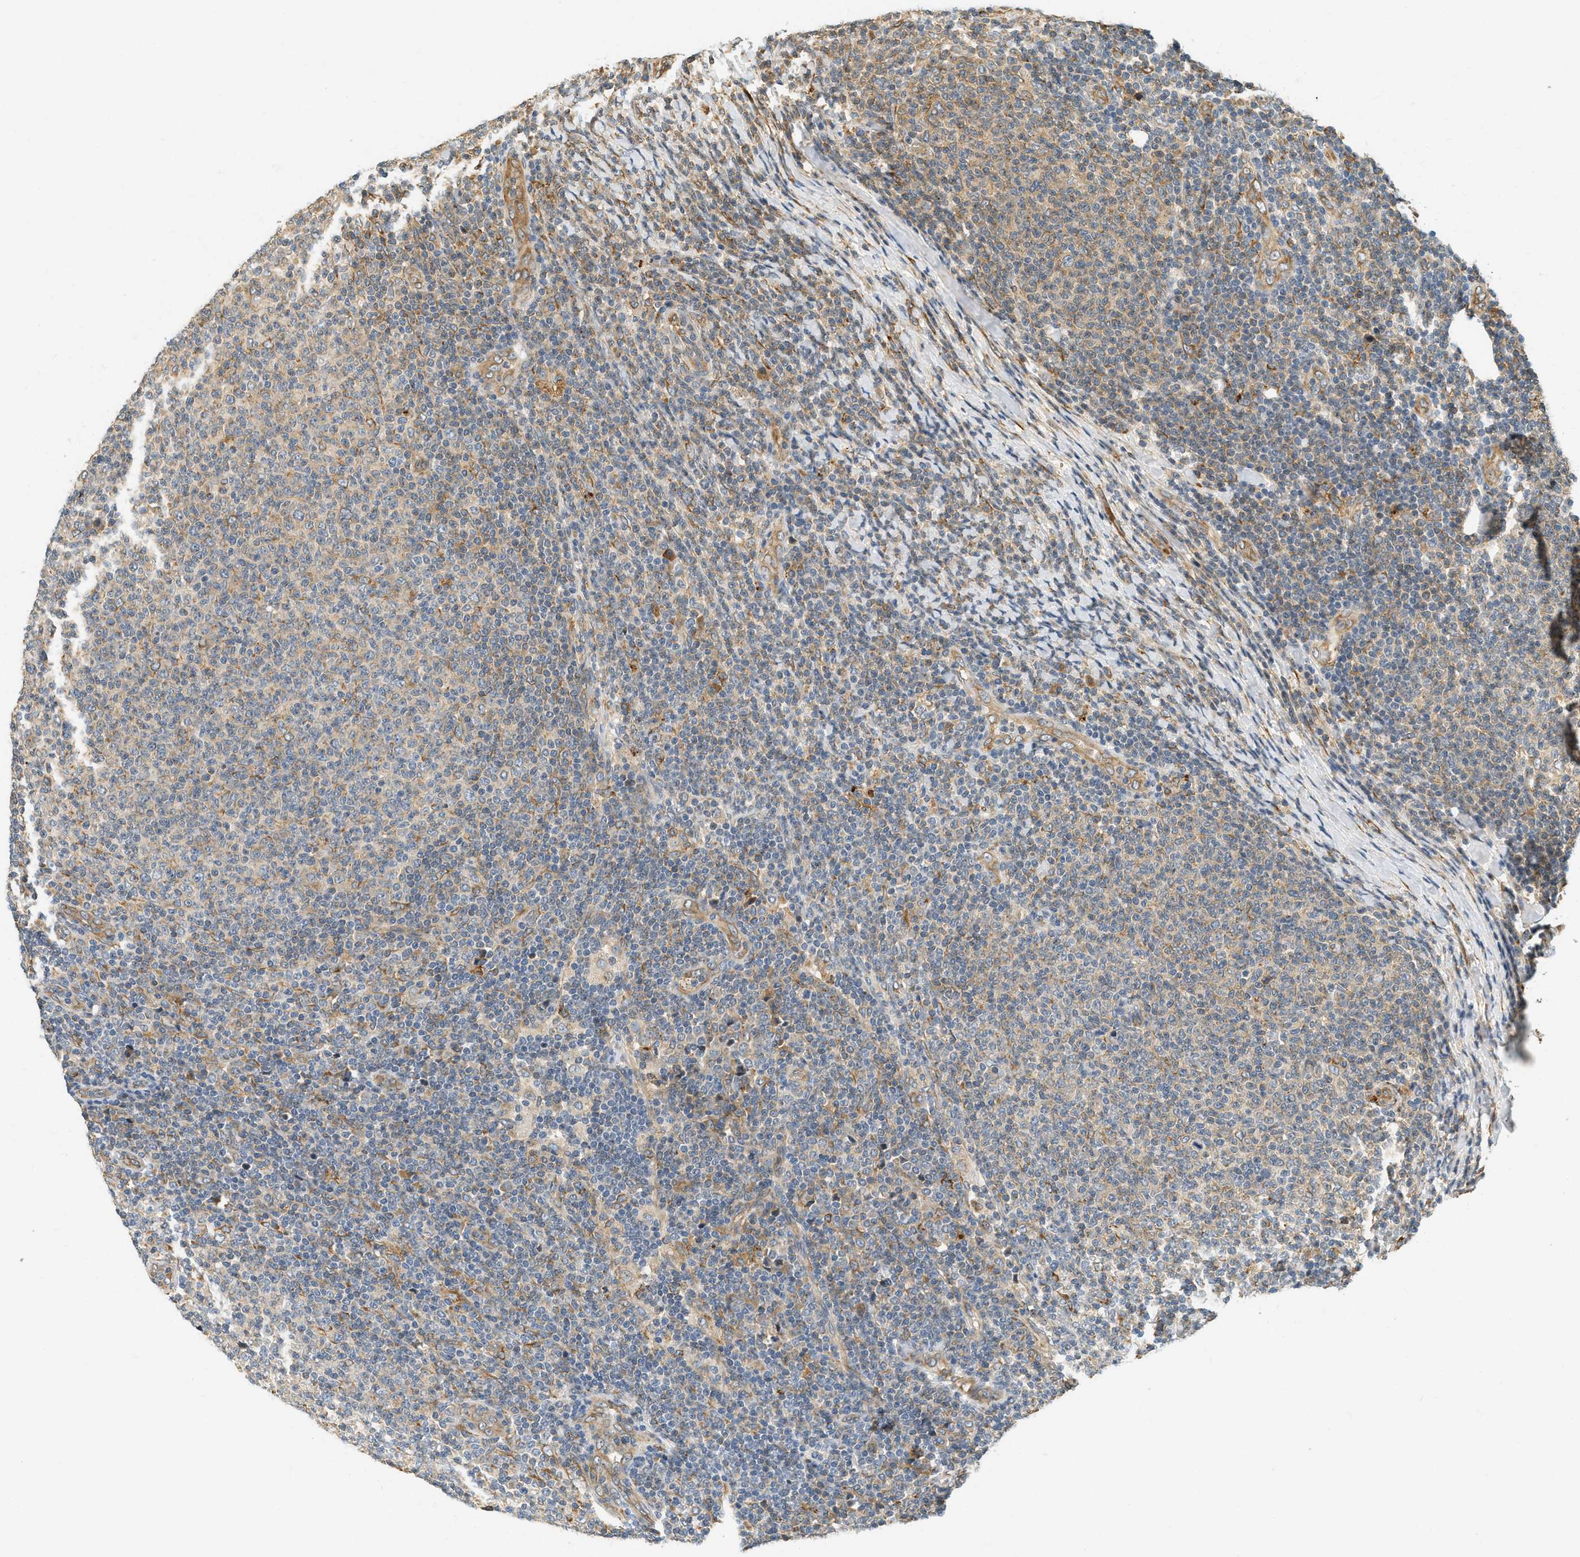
{"staining": {"intensity": "weak", "quantity": "<25%", "location": "cytoplasmic/membranous"}, "tissue": "lymphoma", "cell_type": "Tumor cells", "image_type": "cancer", "snomed": [{"axis": "morphology", "description": "Malignant lymphoma, non-Hodgkin's type, Low grade"}, {"axis": "topography", "description": "Lymph node"}], "caption": "Immunohistochemistry photomicrograph of neoplastic tissue: low-grade malignant lymphoma, non-Hodgkin's type stained with DAB (3,3'-diaminobenzidine) exhibits no significant protein staining in tumor cells.", "gene": "PDK1", "patient": {"sex": "male", "age": 66}}